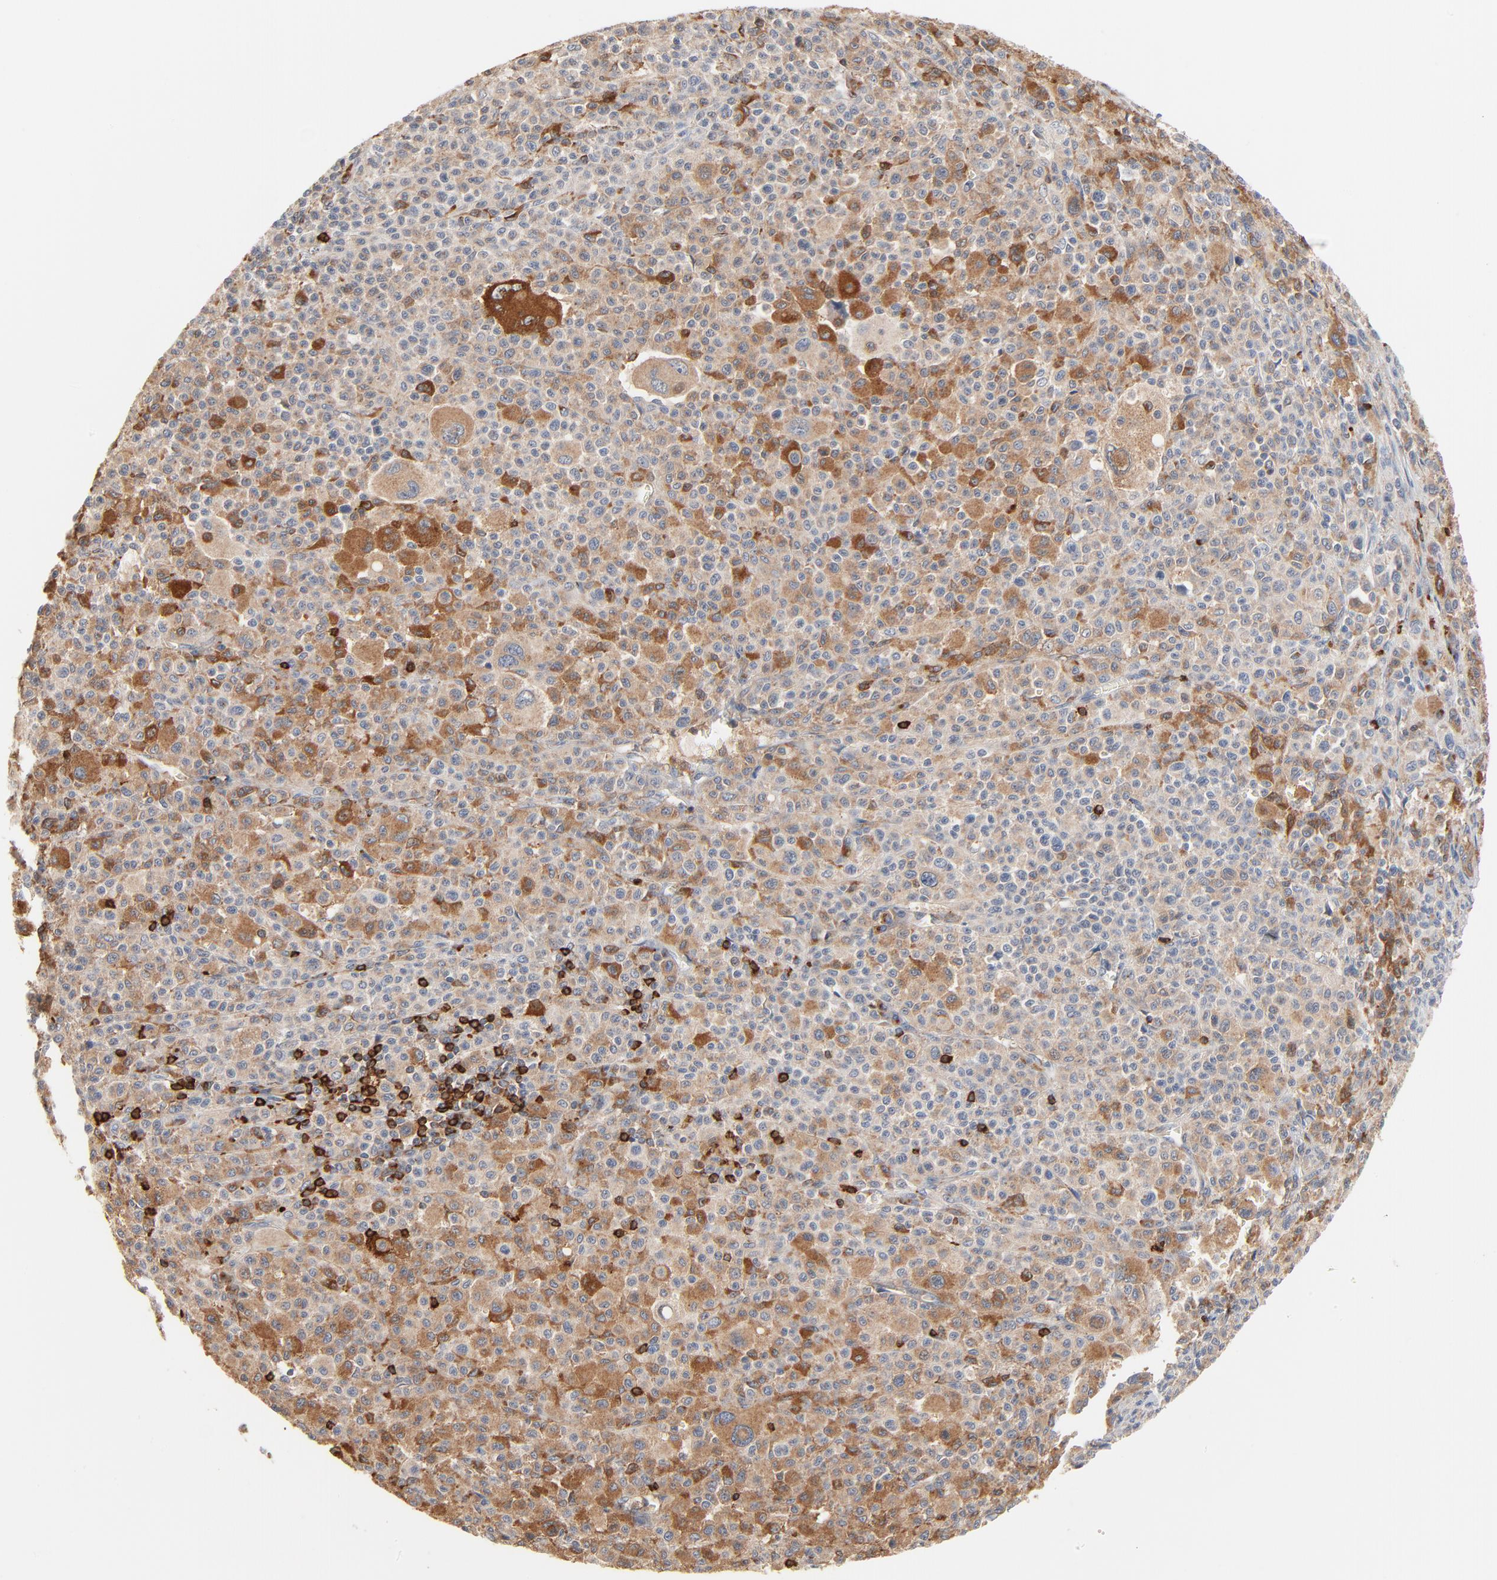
{"staining": {"intensity": "moderate", "quantity": "25%-75%", "location": "cytoplasmic/membranous"}, "tissue": "melanoma", "cell_type": "Tumor cells", "image_type": "cancer", "snomed": [{"axis": "morphology", "description": "Malignant melanoma, Metastatic site"}, {"axis": "topography", "description": "Skin"}], "caption": "Immunohistochemical staining of human malignant melanoma (metastatic site) shows medium levels of moderate cytoplasmic/membranous expression in about 25%-75% of tumor cells.", "gene": "SH3KBP1", "patient": {"sex": "female", "age": 74}}